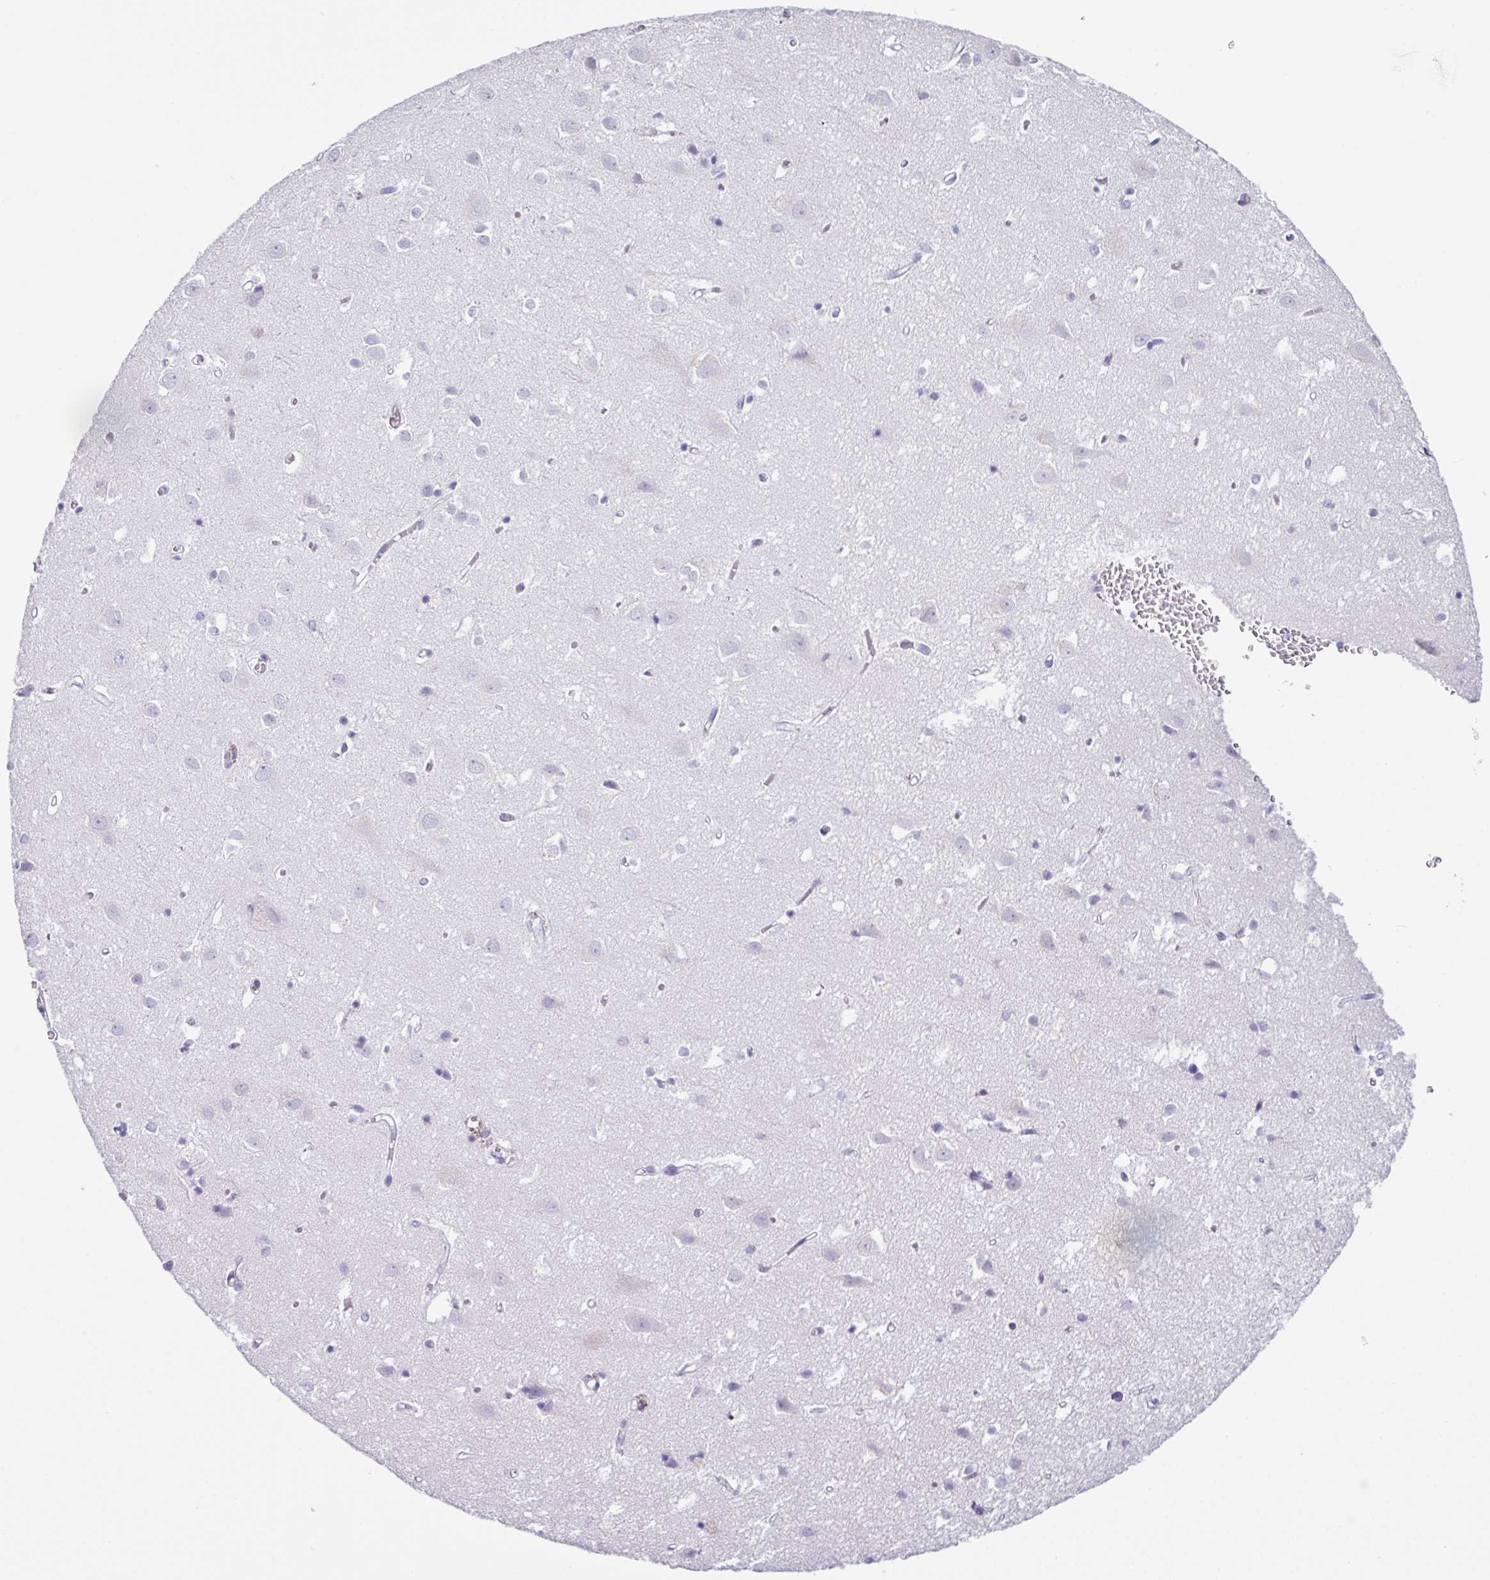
{"staining": {"intensity": "negative", "quantity": "none", "location": "none"}, "tissue": "cerebral cortex", "cell_type": "Endothelial cells", "image_type": "normal", "snomed": [{"axis": "morphology", "description": "Normal tissue, NOS"}, {"axis": "topography", "description": "Cerebral cortex"}], "caption": "The image reveals no staining of endothelial cells in normal cerebral cortex. (Brightfield microscopy of DAB IHC at high magnification).", "gene": "ZG16", "patient": {"sex": "male", "age": 70}}